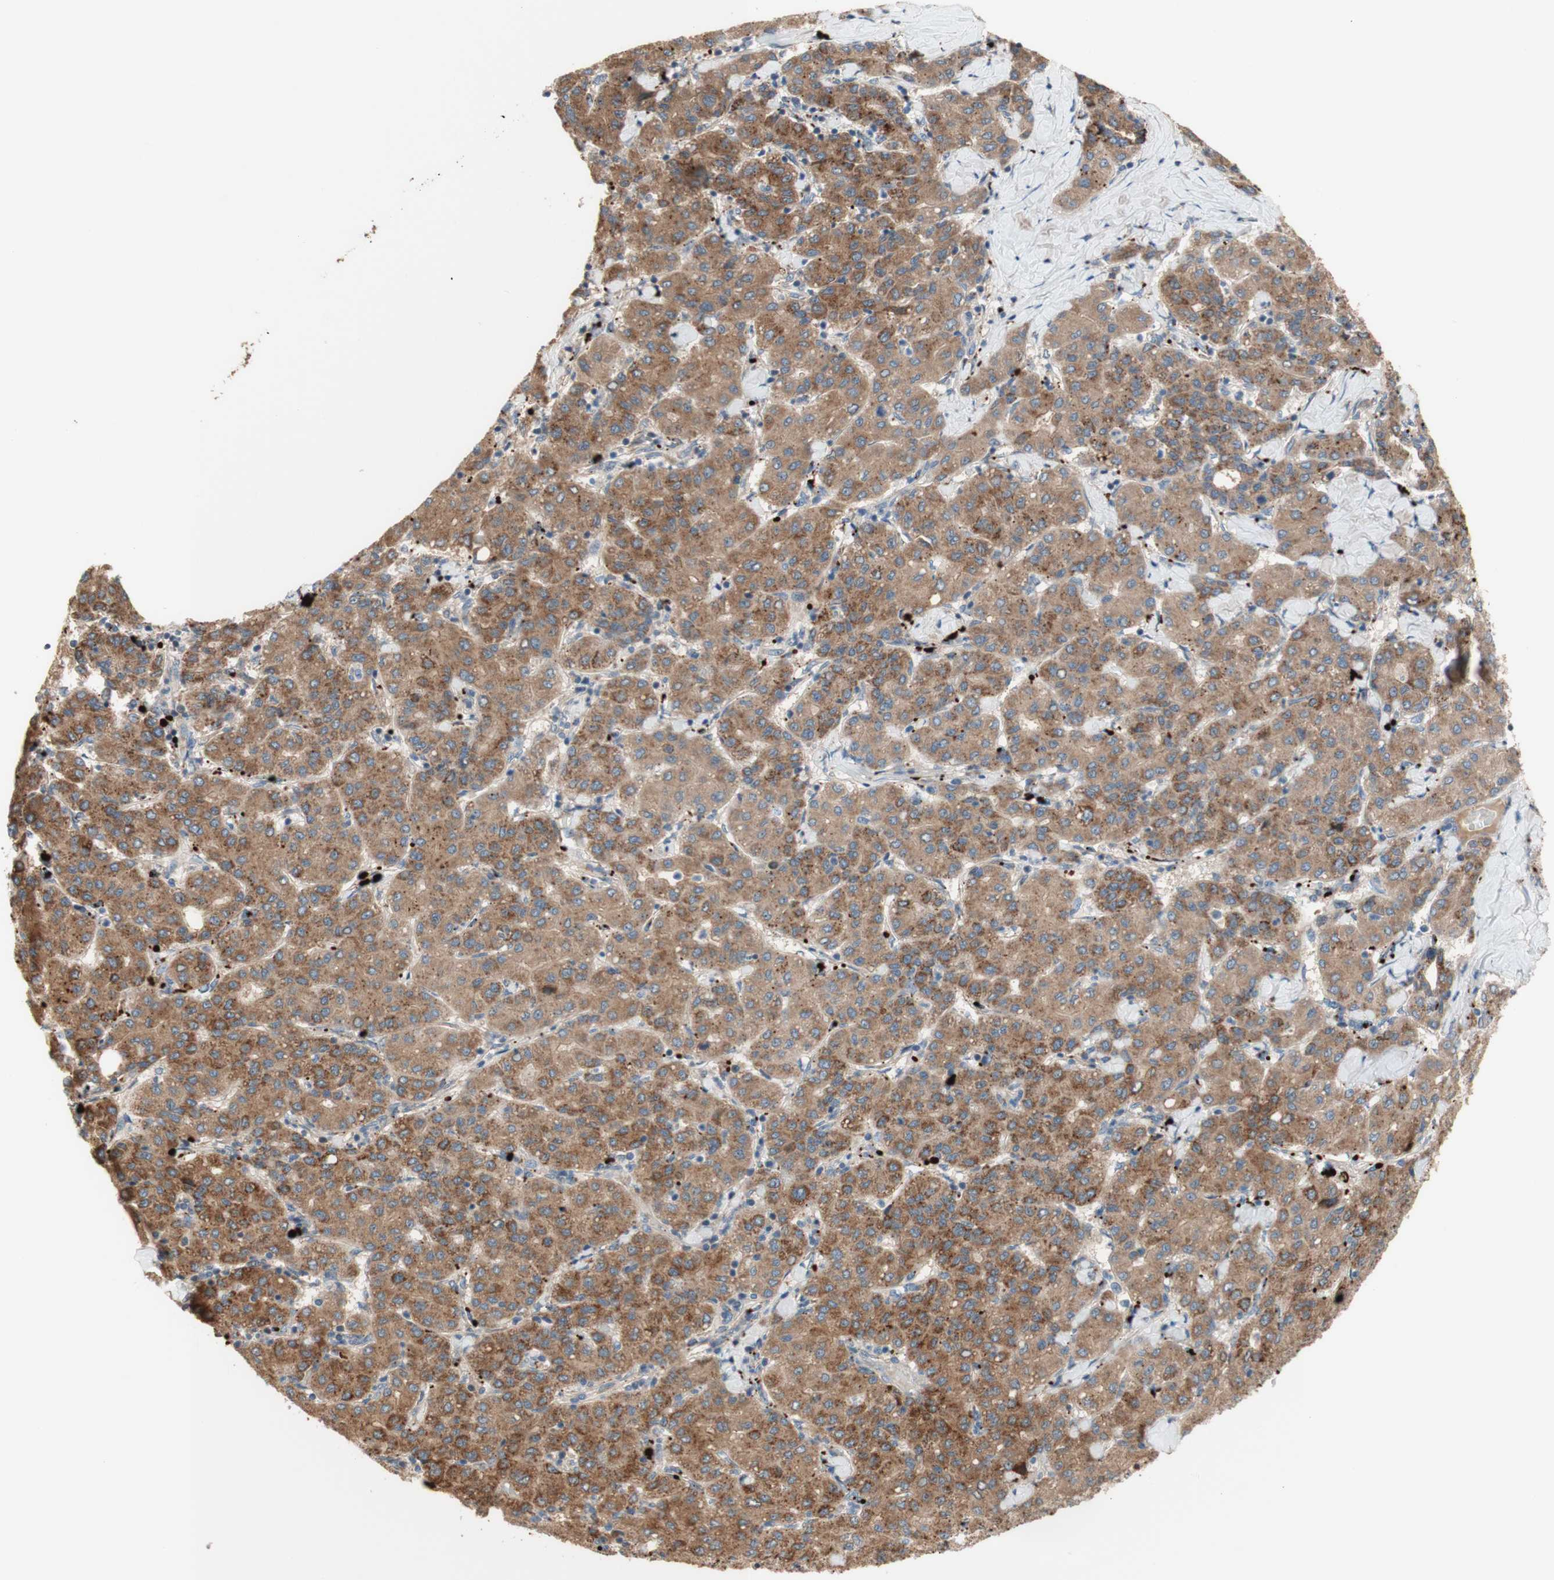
{"staining": {"intensity": "moderate", "quantity": ">75%", "location": "cytoplasmic/membranous"}, "tissue": "liver cancer", "cell_type": "Tumor cells", "image_type": "cancer", "snomed": [{"axis": "morphology", "description": "Carcinoma, Hepatocellular, NOS"}, {"axis": "topography", "description": "Liver"}], "caption": "Human hepatocellular carcinoma (liver) stained for a protein (brown) reveals moderate cytoplasmic/membranous positive staining in approximately >75% of tumor cells.", "gene": "PTPN21", "patient": {"sex": "male", "age": 65}}